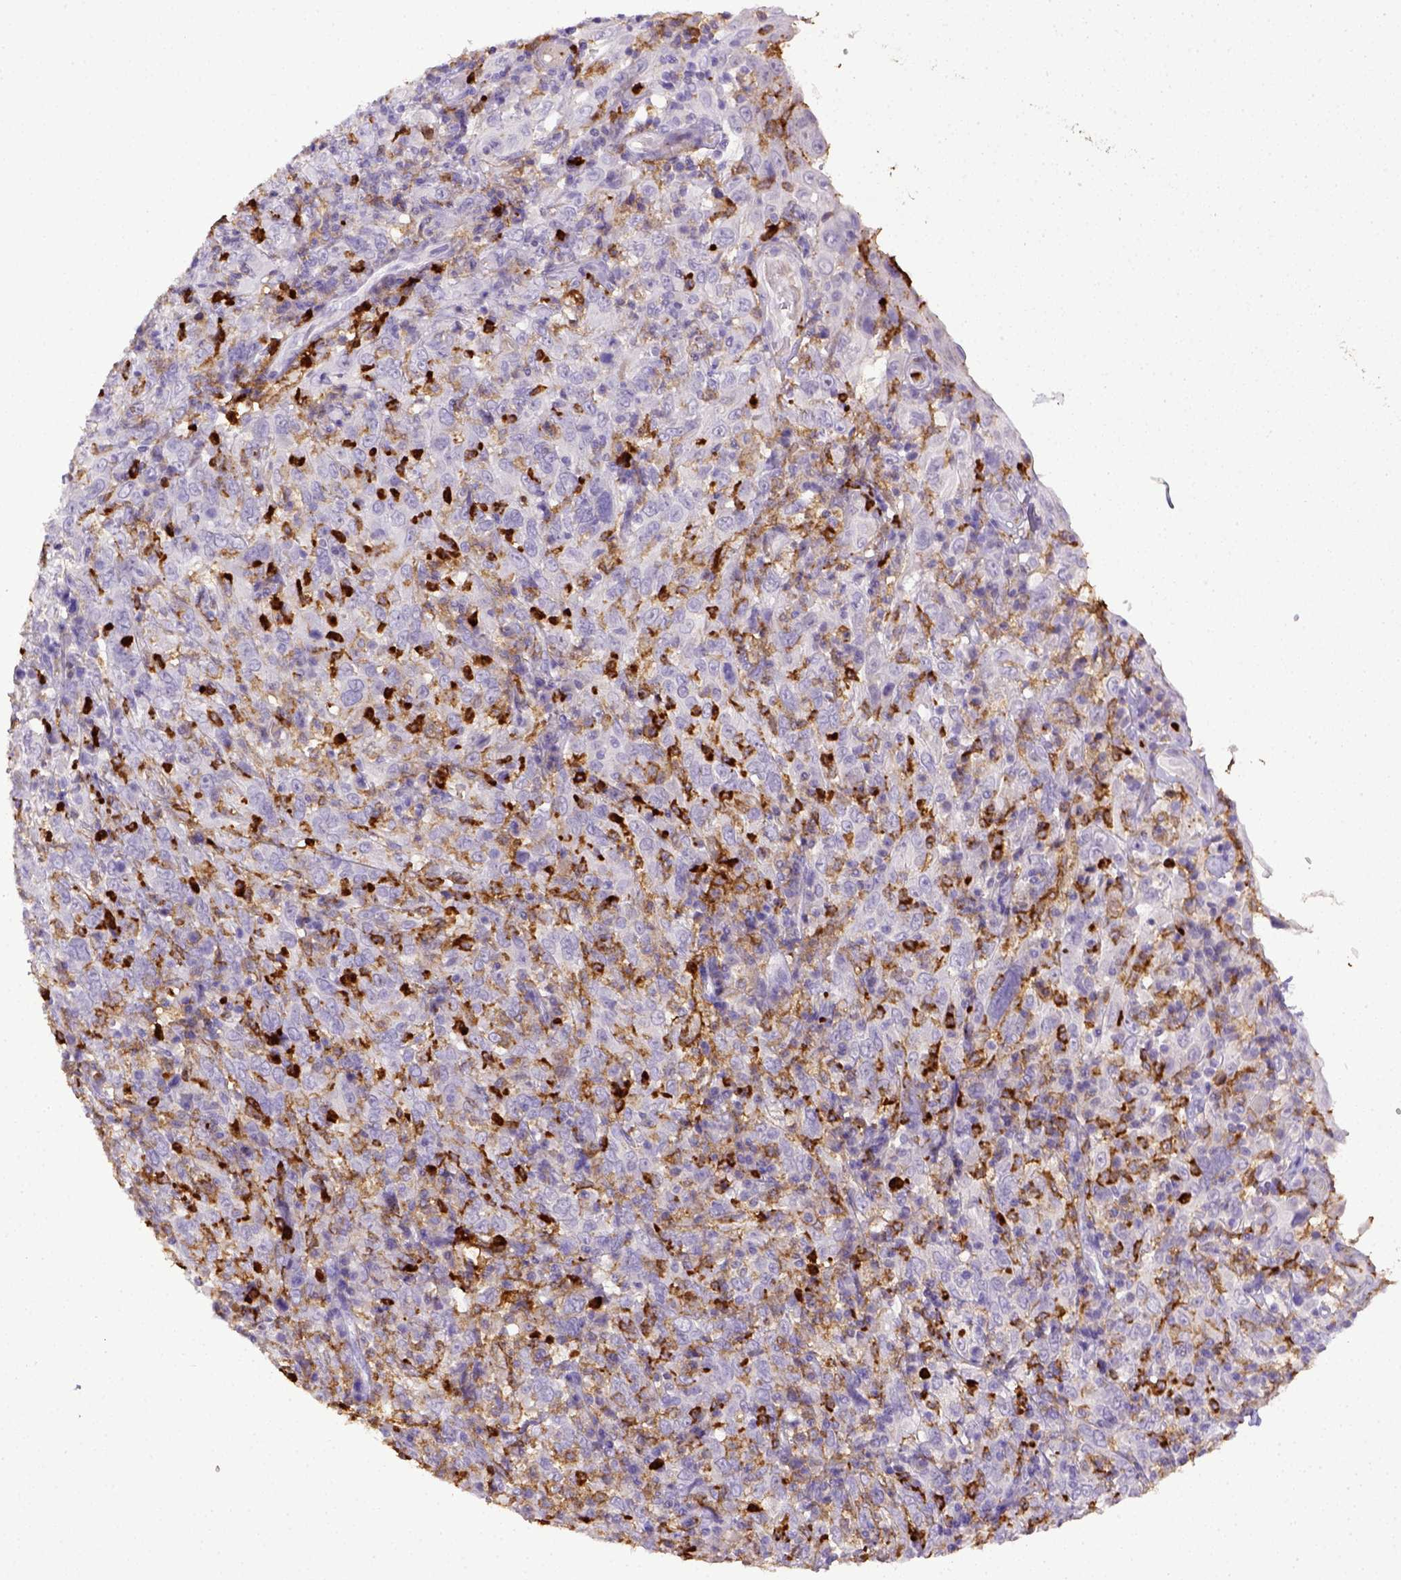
{"staining": {"intensity": "negative", "quantity": "none", "location": "none"}, "tissue": "cervical cancer", "cell_type": "Tumor cells", "image_type": "cancer", "snomed": [{"axis": "morphology", "description": "Squamous cell carcinoma, NOS"}, {"axis": "topography", "description": "Cervix"}], "caption": "High power microscopy micrograph of an immunohistochemistry photomicrograph of cervical cancer (squamous cell carcinoma), revealing no significant staining in tumor cells. (DAB immunohistochemistry (IHC), high magnification).", "gene": "ITGAM", "patient": {"sex": "female", "age": 46}}